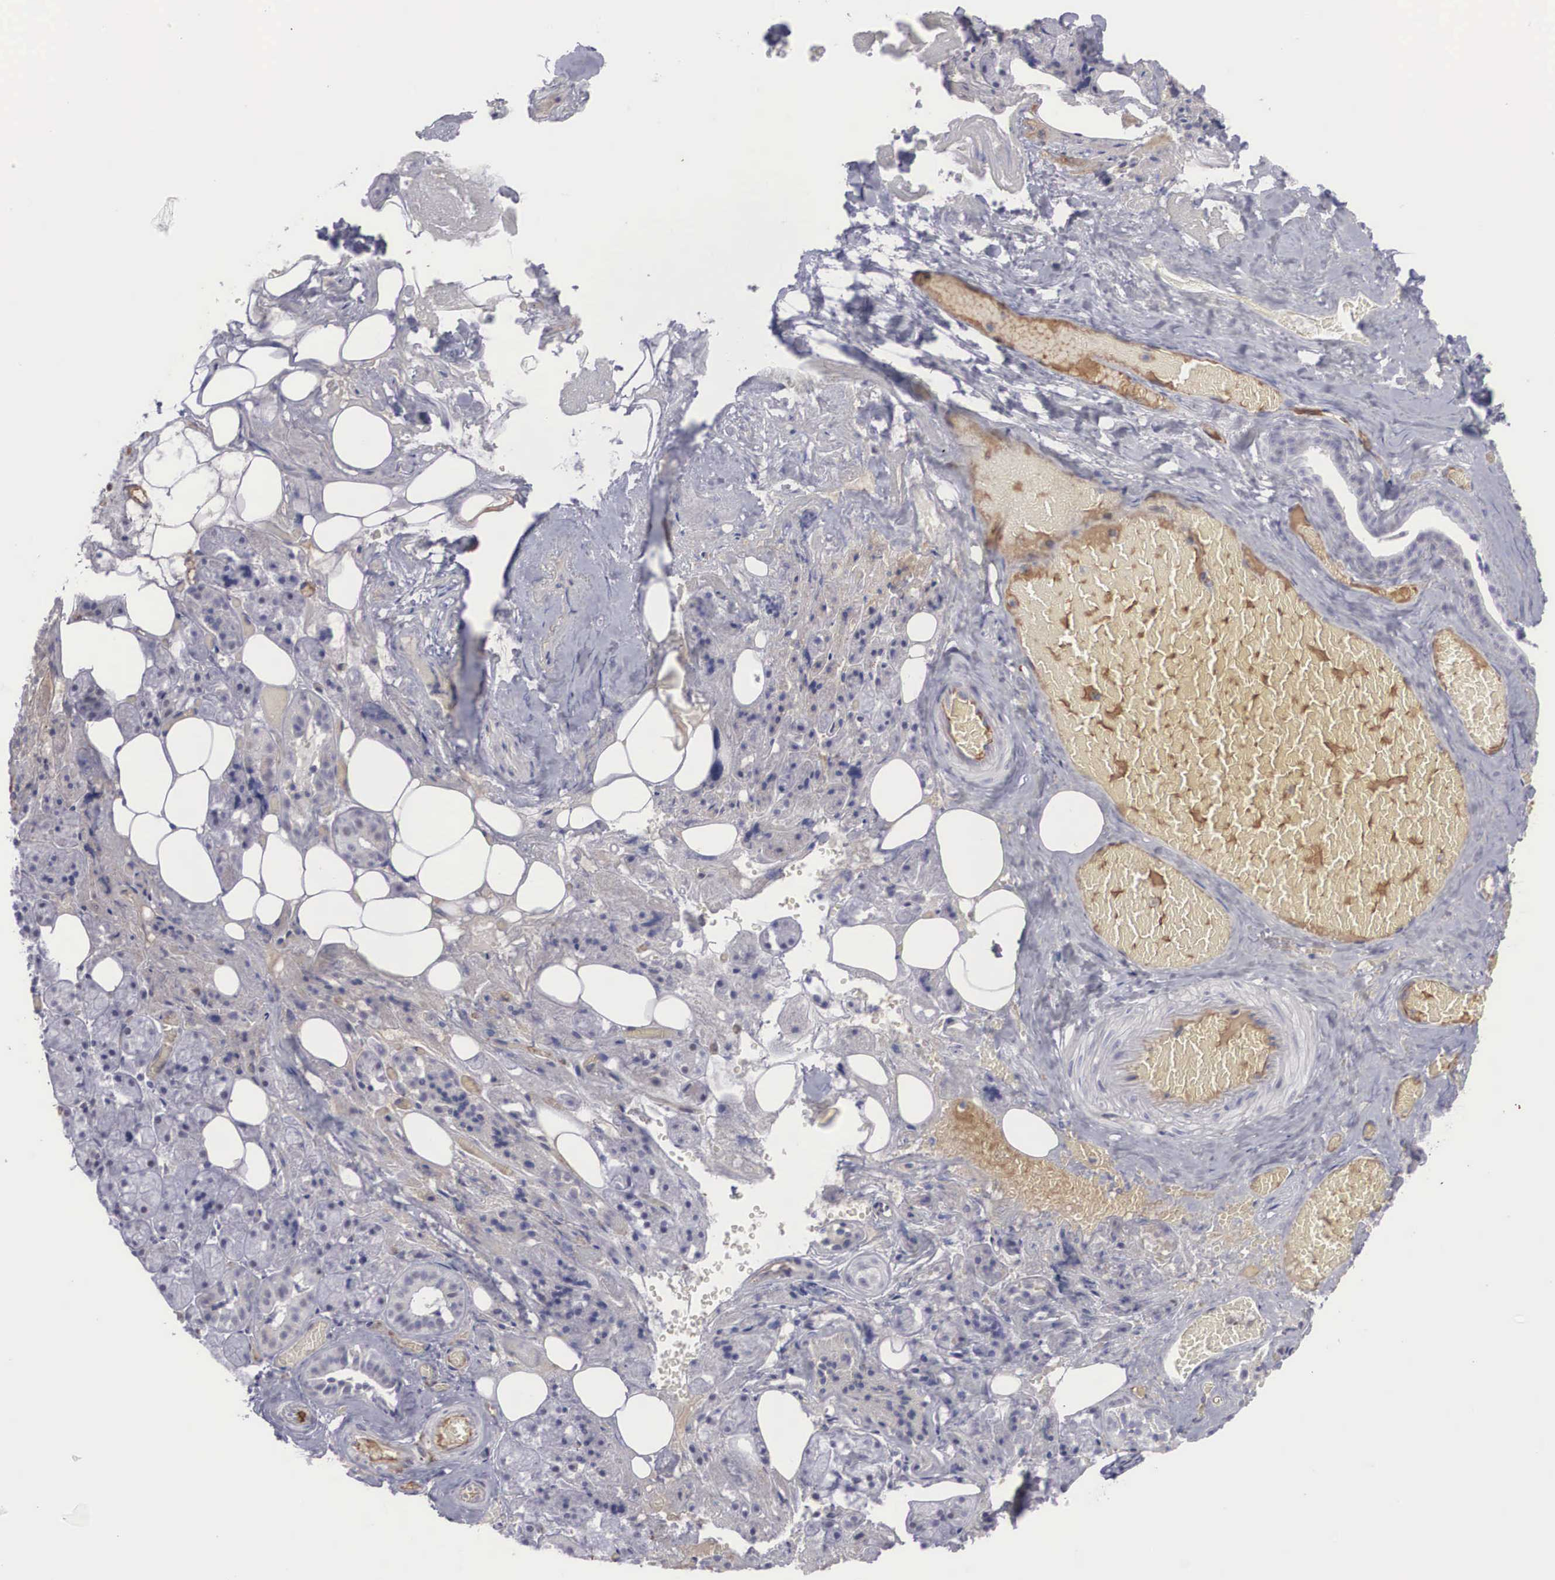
{"staining": {"intensity": "negative", "quantity": "none", "location": "none"}, "tissue": "salivary gland", "cell_type": "Glandular cells", "image_type": "normal", "snomed": [{"axis": "morphology", "description": "Normal tissue, NOS"}, {"axis": "topography", "description": "Salivary gland"}], "caption": "A histopathology image of salivary gland stained for a protein displays no brown staining in glandular cells.", "gene": "RBPJ", "patient": {"sex": "female", "age": 55}}